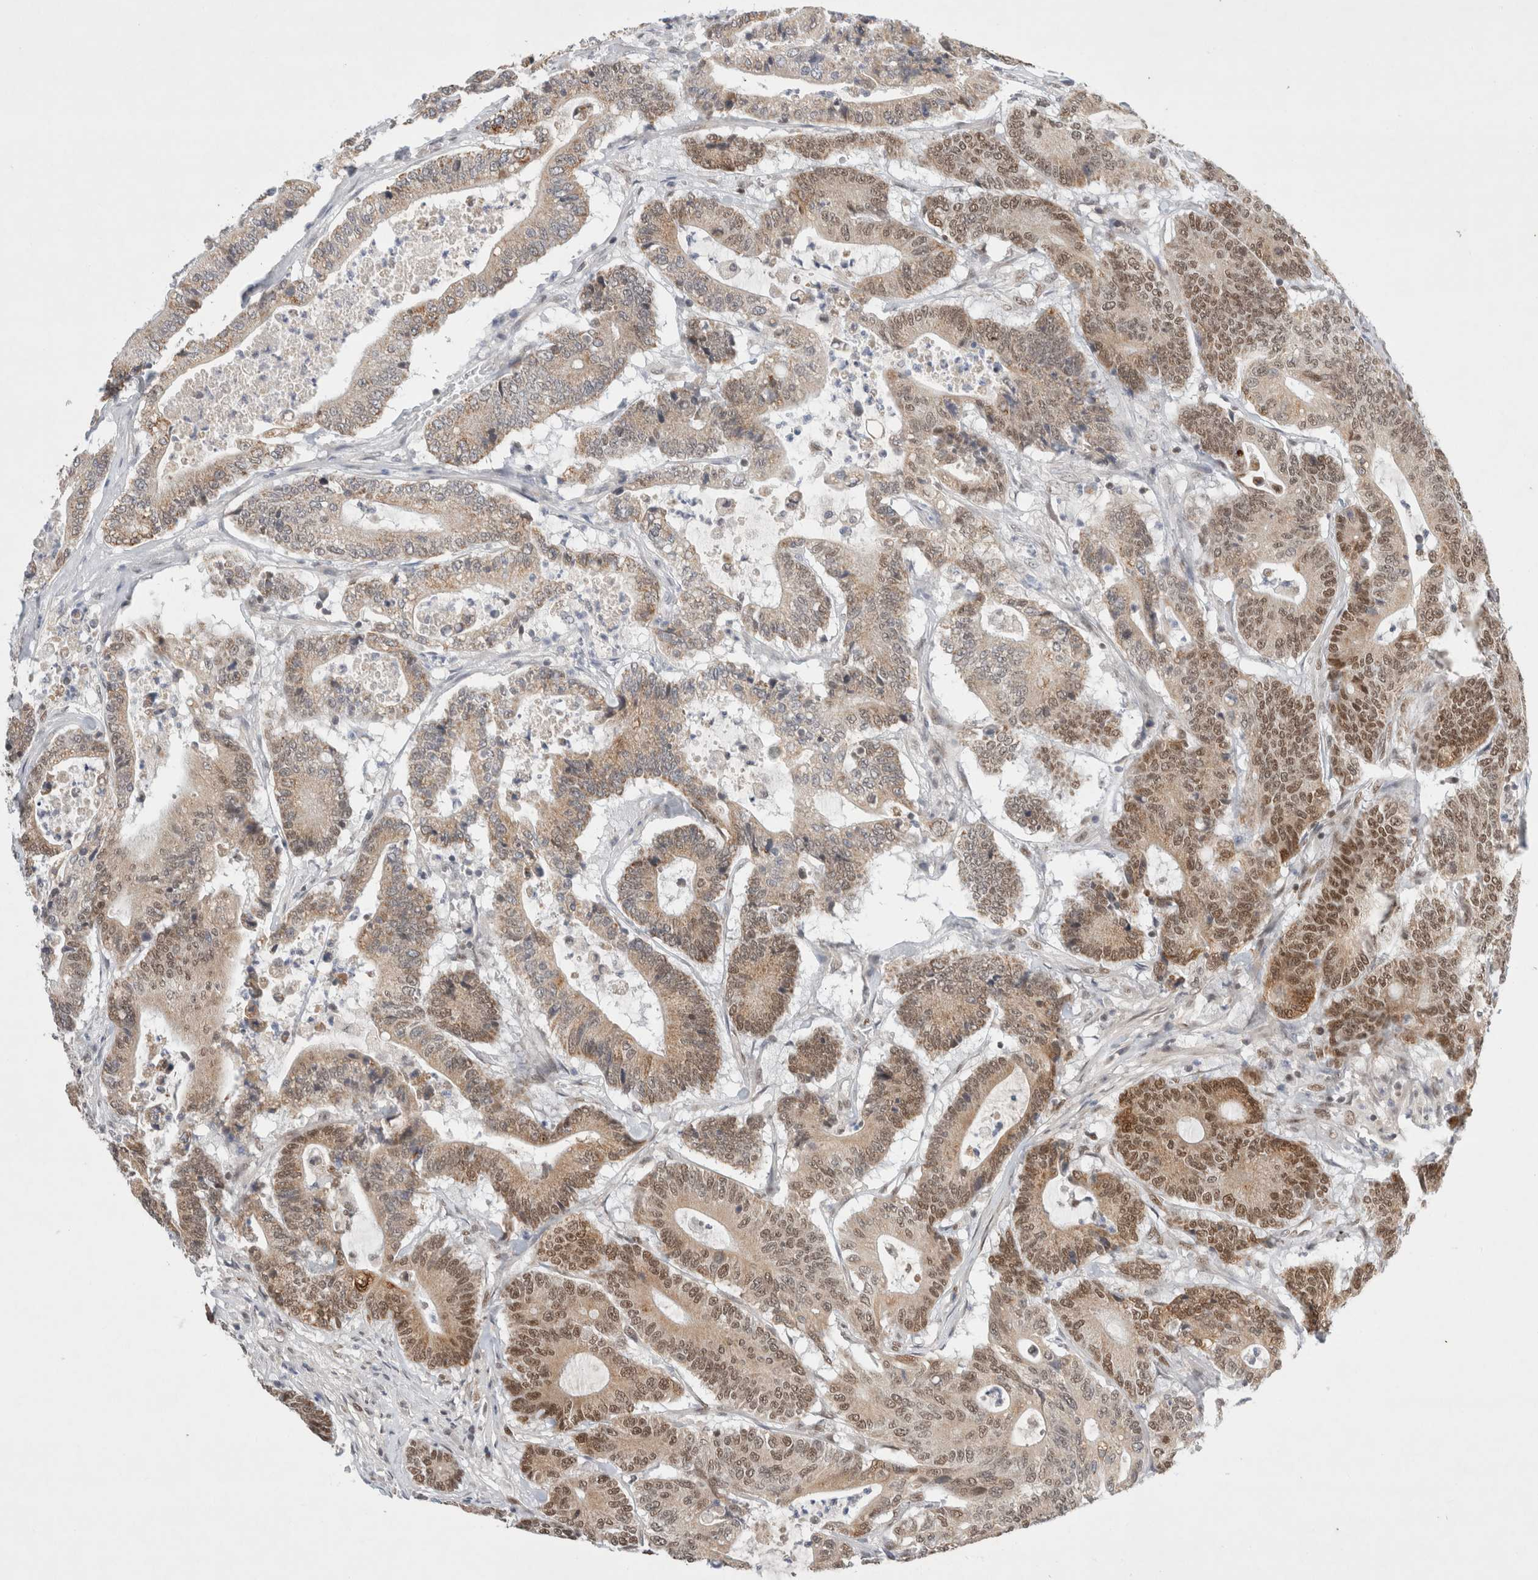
{"staining": {"intensity": "moderate", "quantity": ">75%", "location": "cytoplasmic/membranous,nuclear"}, "tissue": "colorectal cancer", "cell_type": "Tumor cells", "image_type": "cancer", "snomed": [{"axis": "morphology", "description": "Adenocarcinoma, NOS"}, {"axis": "topography", "description": "Colon"}], "caption": "Tumor cells demonstrate medium levels of moderate cytoplasmic/membranous and nuclear positivity in about >75% of cells in human adenocarcinoma (colorectal).", "gene": "GTF2I", "patient": {"sex": "female", "age": 84}}